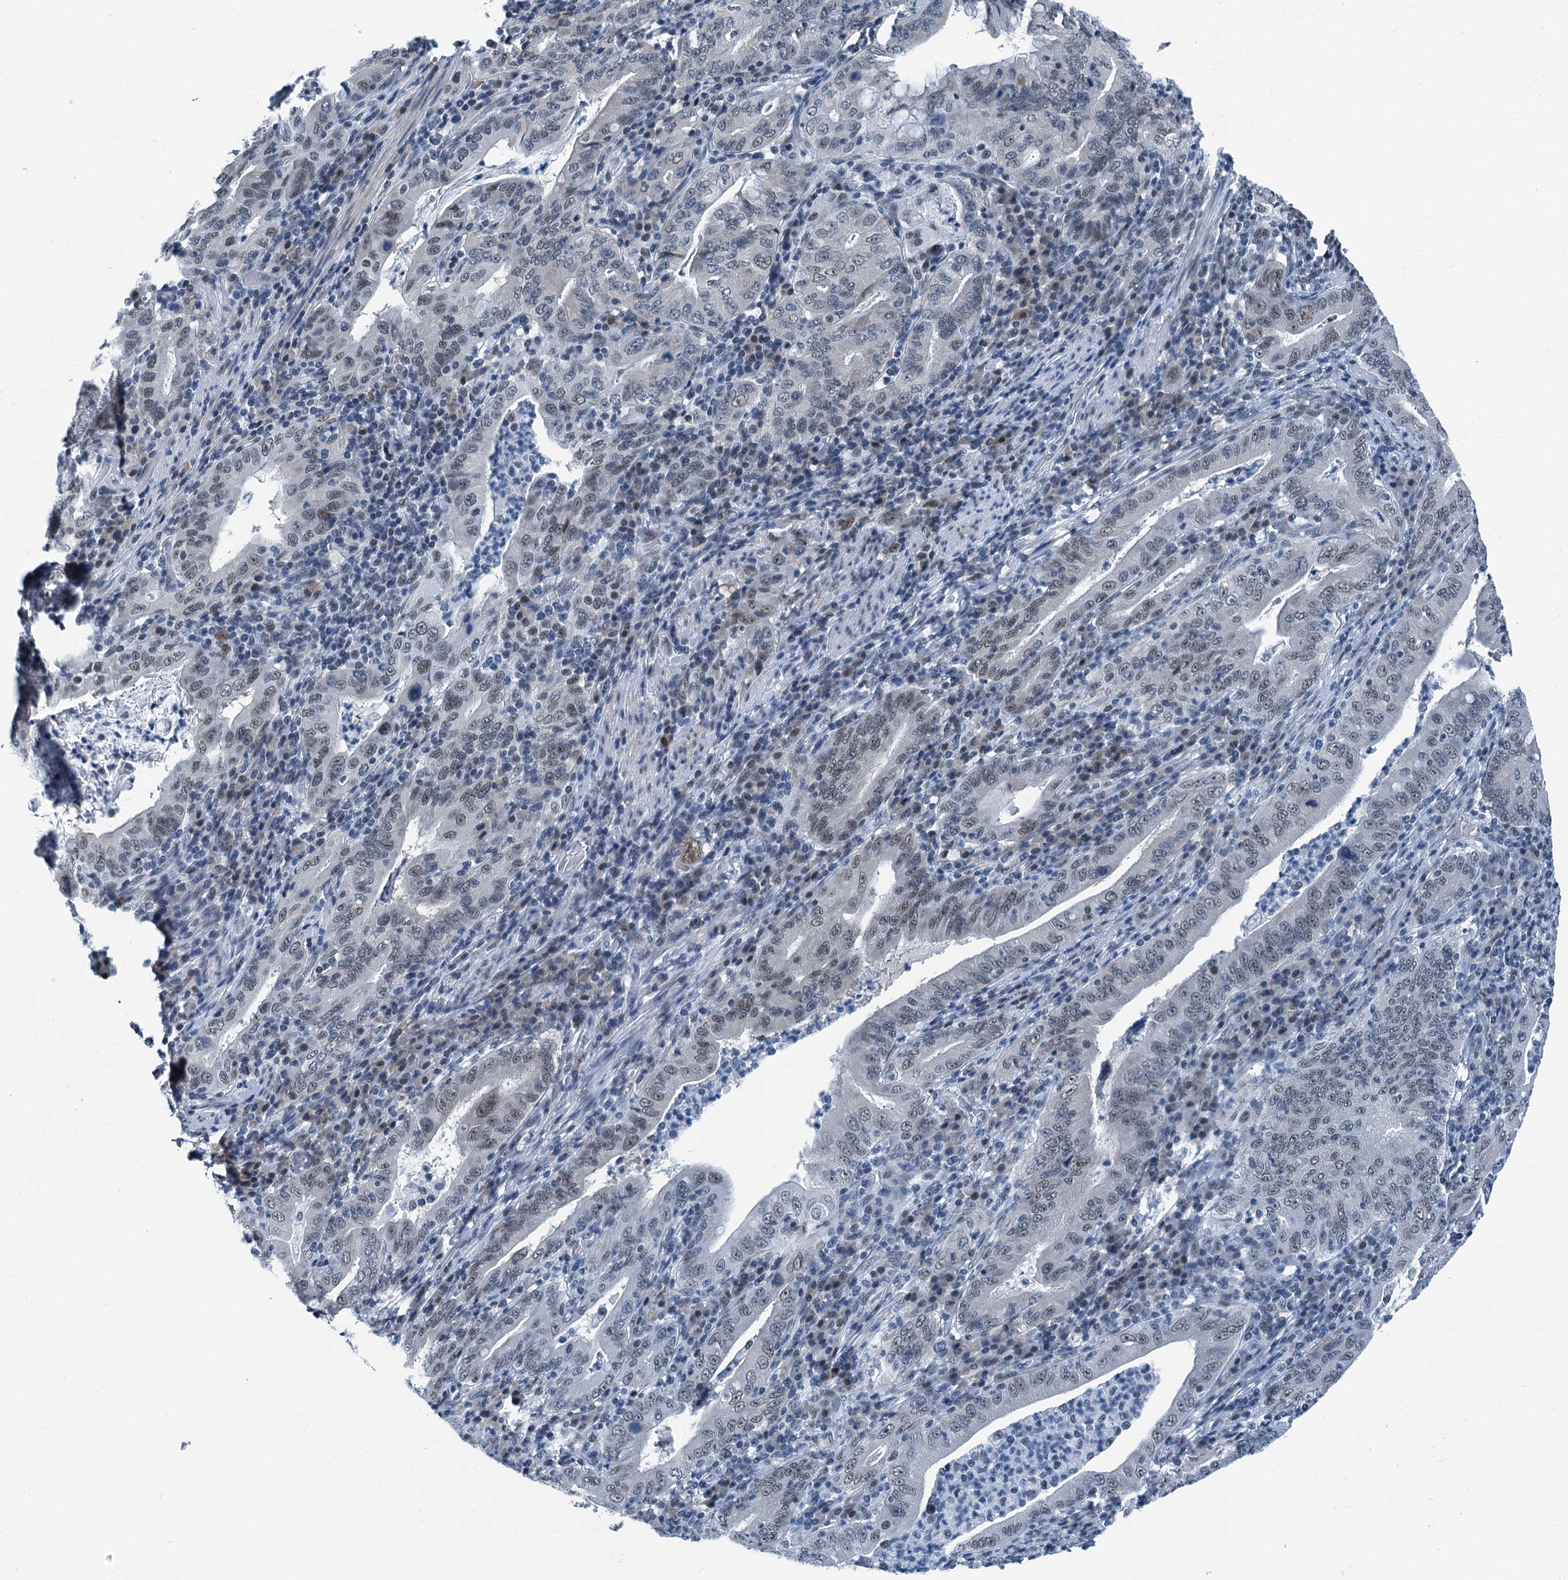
{"staining": {"intensity": "weak", "quantity": "<25%", "location": "nuclear"}, "tissue": "stomach cancer", "cell_type": "Tumor cells", "image_type": "cancer", "snomed": [{"axis": "morphology", "description": "Normal tissue, NOS"}, {"axis": "morphology", "description": "Adenocarcinoma, NOS"}, {"axis": "topography", "description": "Esophagus"}, {"axis": "topography", "description": "Stomach, upper"}, {"axis": "topography", "description": "Peripheral nerve tissue"}], "caption": "Immunohistochemical staining of human stomach cancer displays no significant expression in tumor cells.", "gene": "TRPT1", "patient": {"sex": "male", "age": 62}}